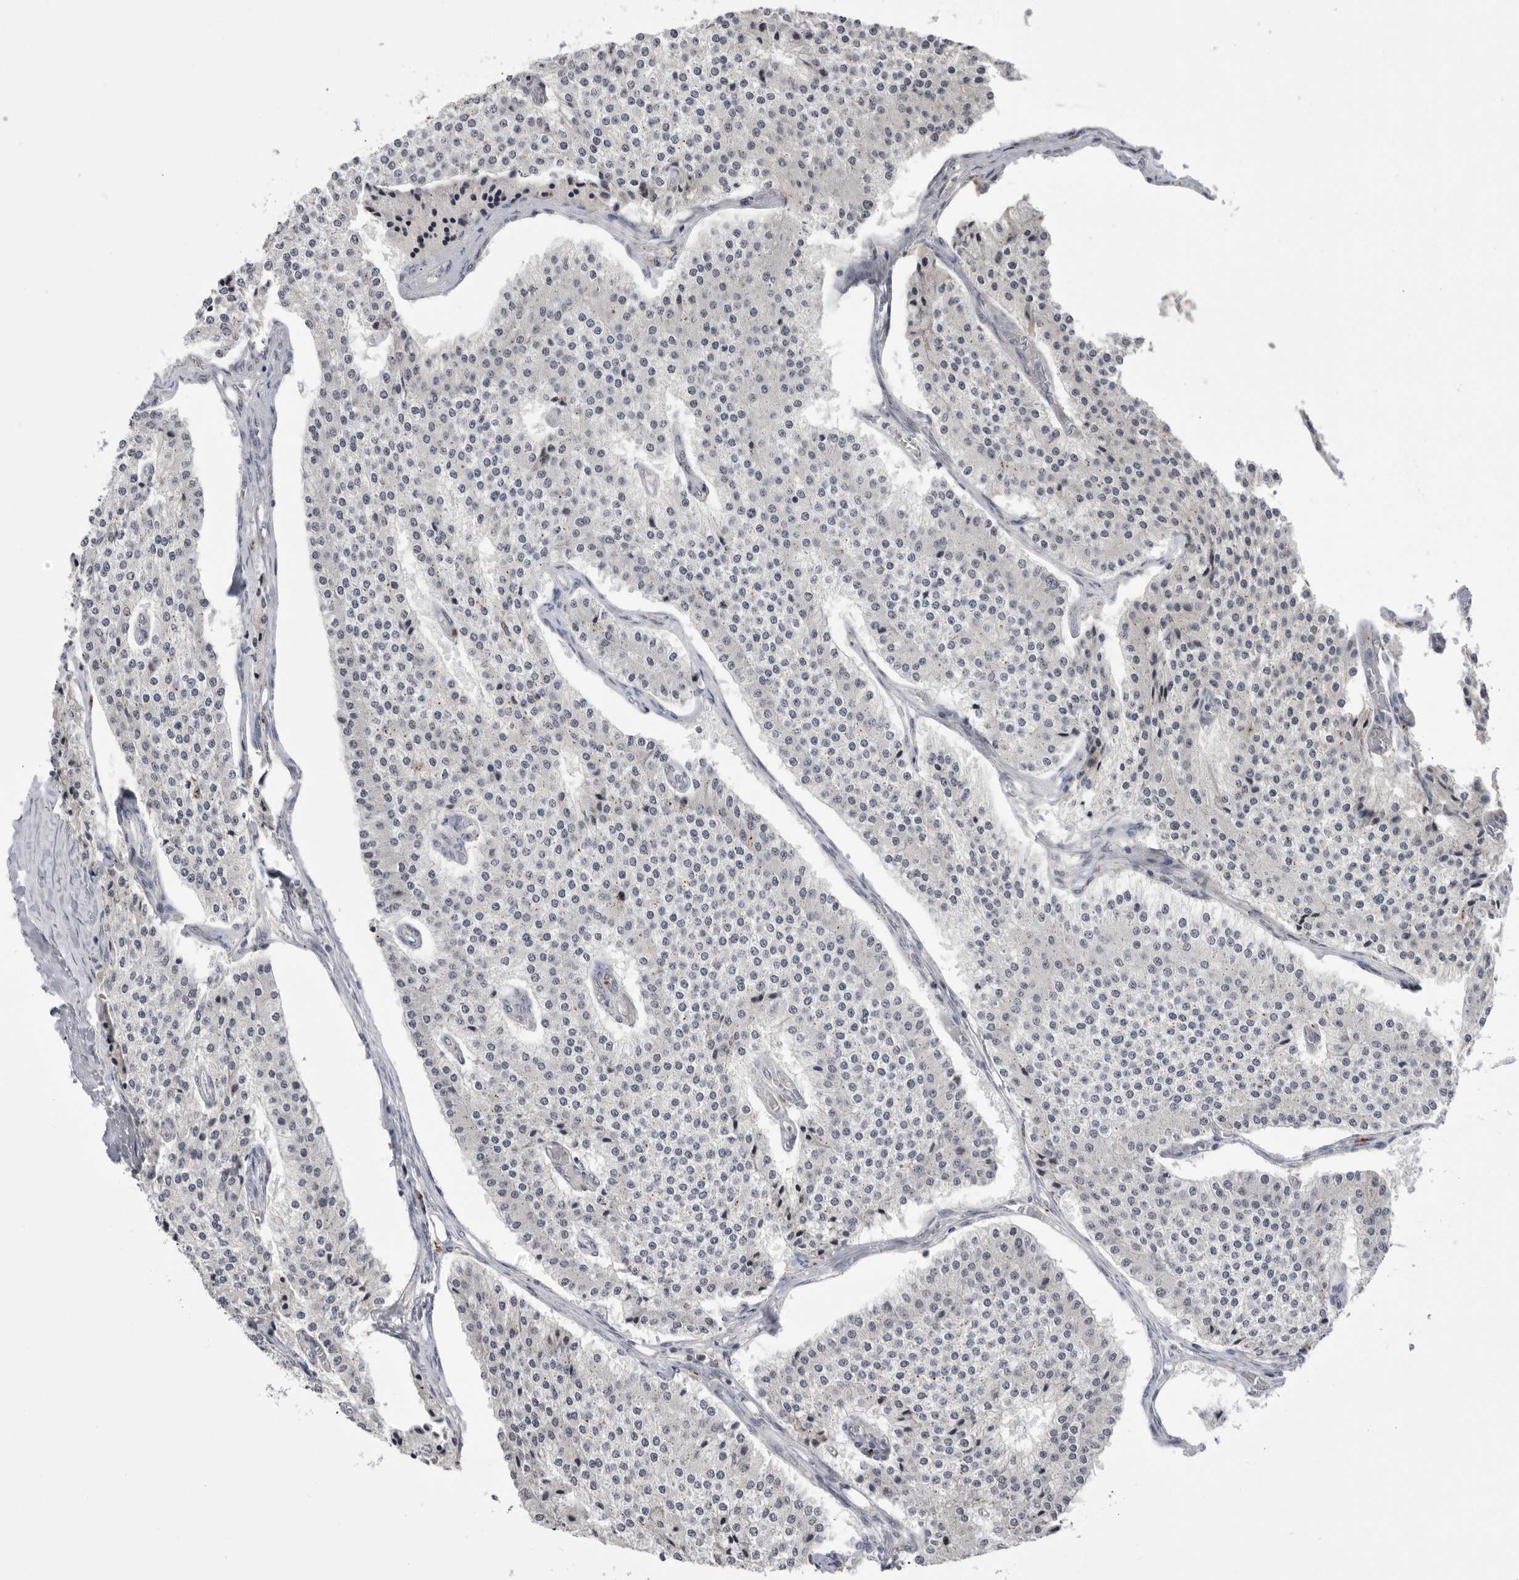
{"staining": {"intensity": "negative", "quantity": "none", "location": "none"}, "tissue": "carcinoid", "cell_type": "Tumor cells", "image_type": "cancer", "snomed": [{"axis": "morphology", "description": "Carcinoid, malignant, NOS"}, {"axis": "topography", "description": "Colon"}], "caption": "There is no significant expression in tumor cells of carcinoid (malignant). Nuclei are stained in blue.", "gene": "BCLAF3", "patient": {"sex": "female", "age": 52}}